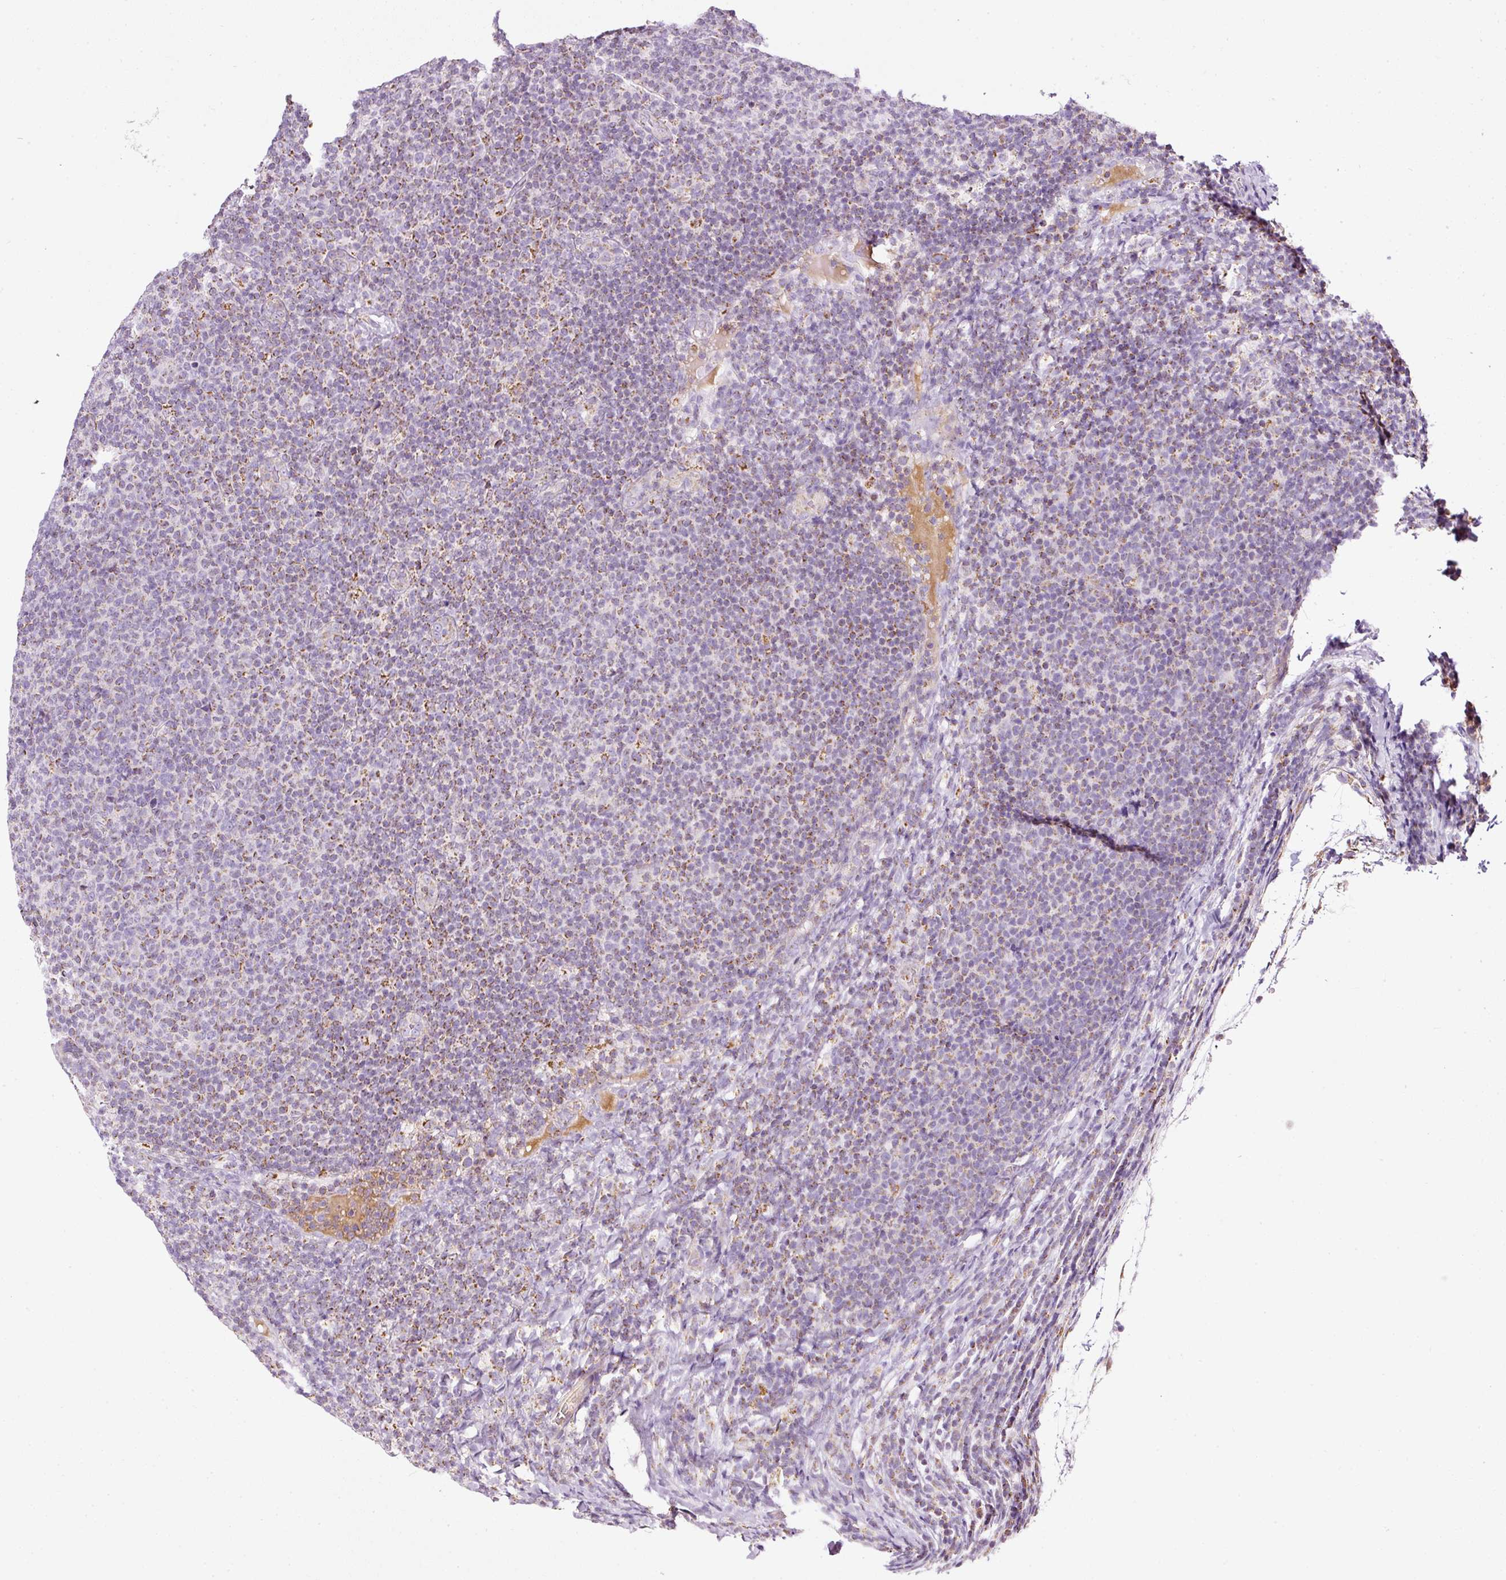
{"staining": {"intensity": "moderate", "quantity": "25%-75%", "location": "cytoplasmic/membranous"}, "tissue": "lymphoma", "cell_type": "Tumor cells", "image_type": "cancer", "snomed": [{"axis": "morphology", "description": "Malignant lymphoma, non-Hodgkin's type, Low grade"}, {"axis": "topography", "description": "Lymph node"}], "caption": "Low-grade malignant lymphoma, non-Hodgkin's type stained with immunohistochemistry (IHC) displays moderate cytoplasmic/membranous positivity in approximately 25%-75% of tumor cells. (Brightfield microscopy of DAB IHC at high magnification).", "gene": "SDHA", "patient": {"sex": "male", "age": 66}}